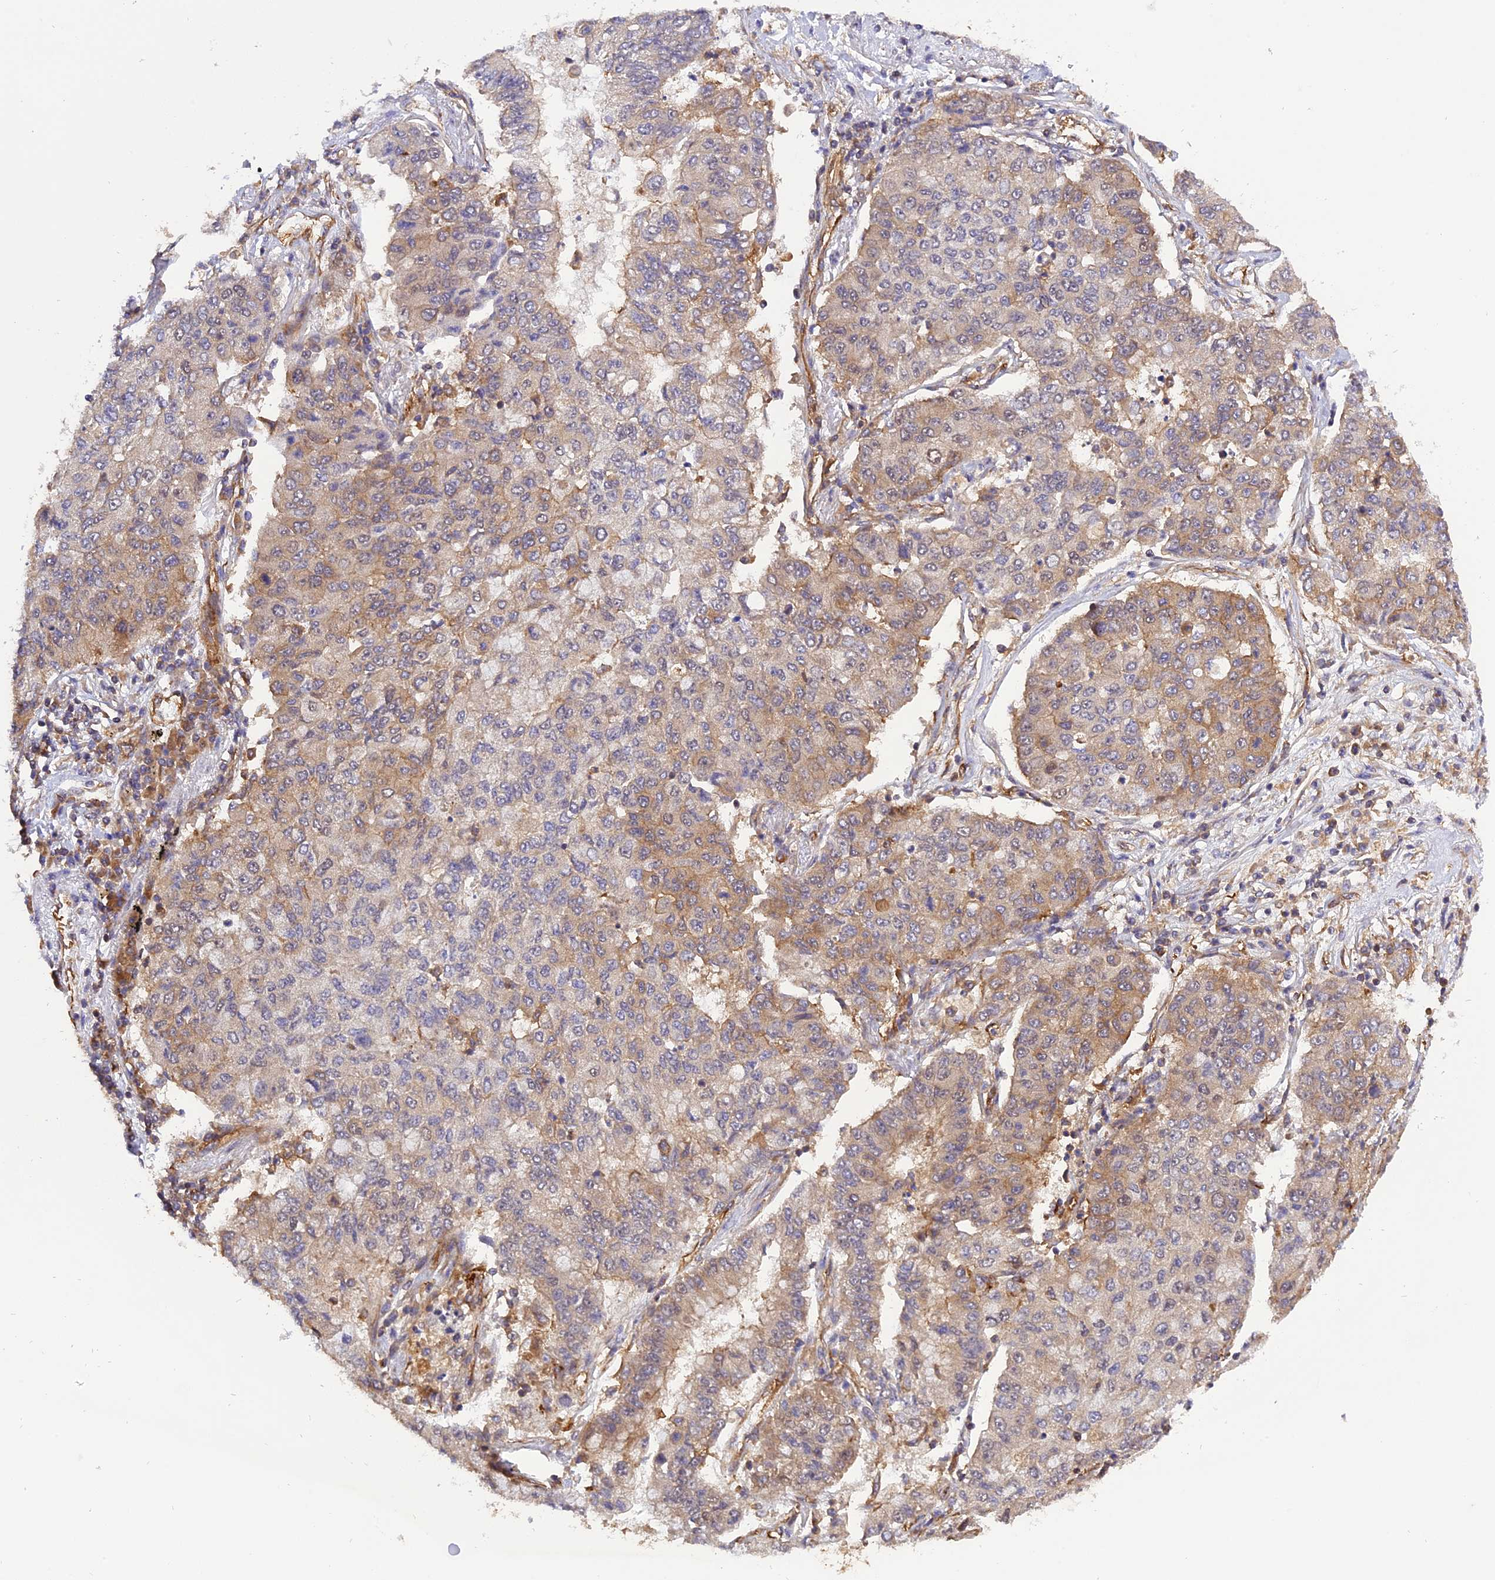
{"staining": {"intensity": "weak", "quantity": "25%-75%", "location": "cytoplasmic/membranous"}, "tissue": "lung cancer", "cell_type": "Tumor cells", "image_type": "cancer", "snomed": [{"axis": "morphology", "description": "Squamous cell carcinoma, NOS"}, {"axis": "topography", "description": "Lung"}], "caption": "Lung cancer was stained to show a protein in brown. There is low levels of weak cytoplasmic/membranous positivity in approximately 25%-75% of tumor cells.", "gene": "C5orf22", "patient": {"sex": "male", "age": 74}}